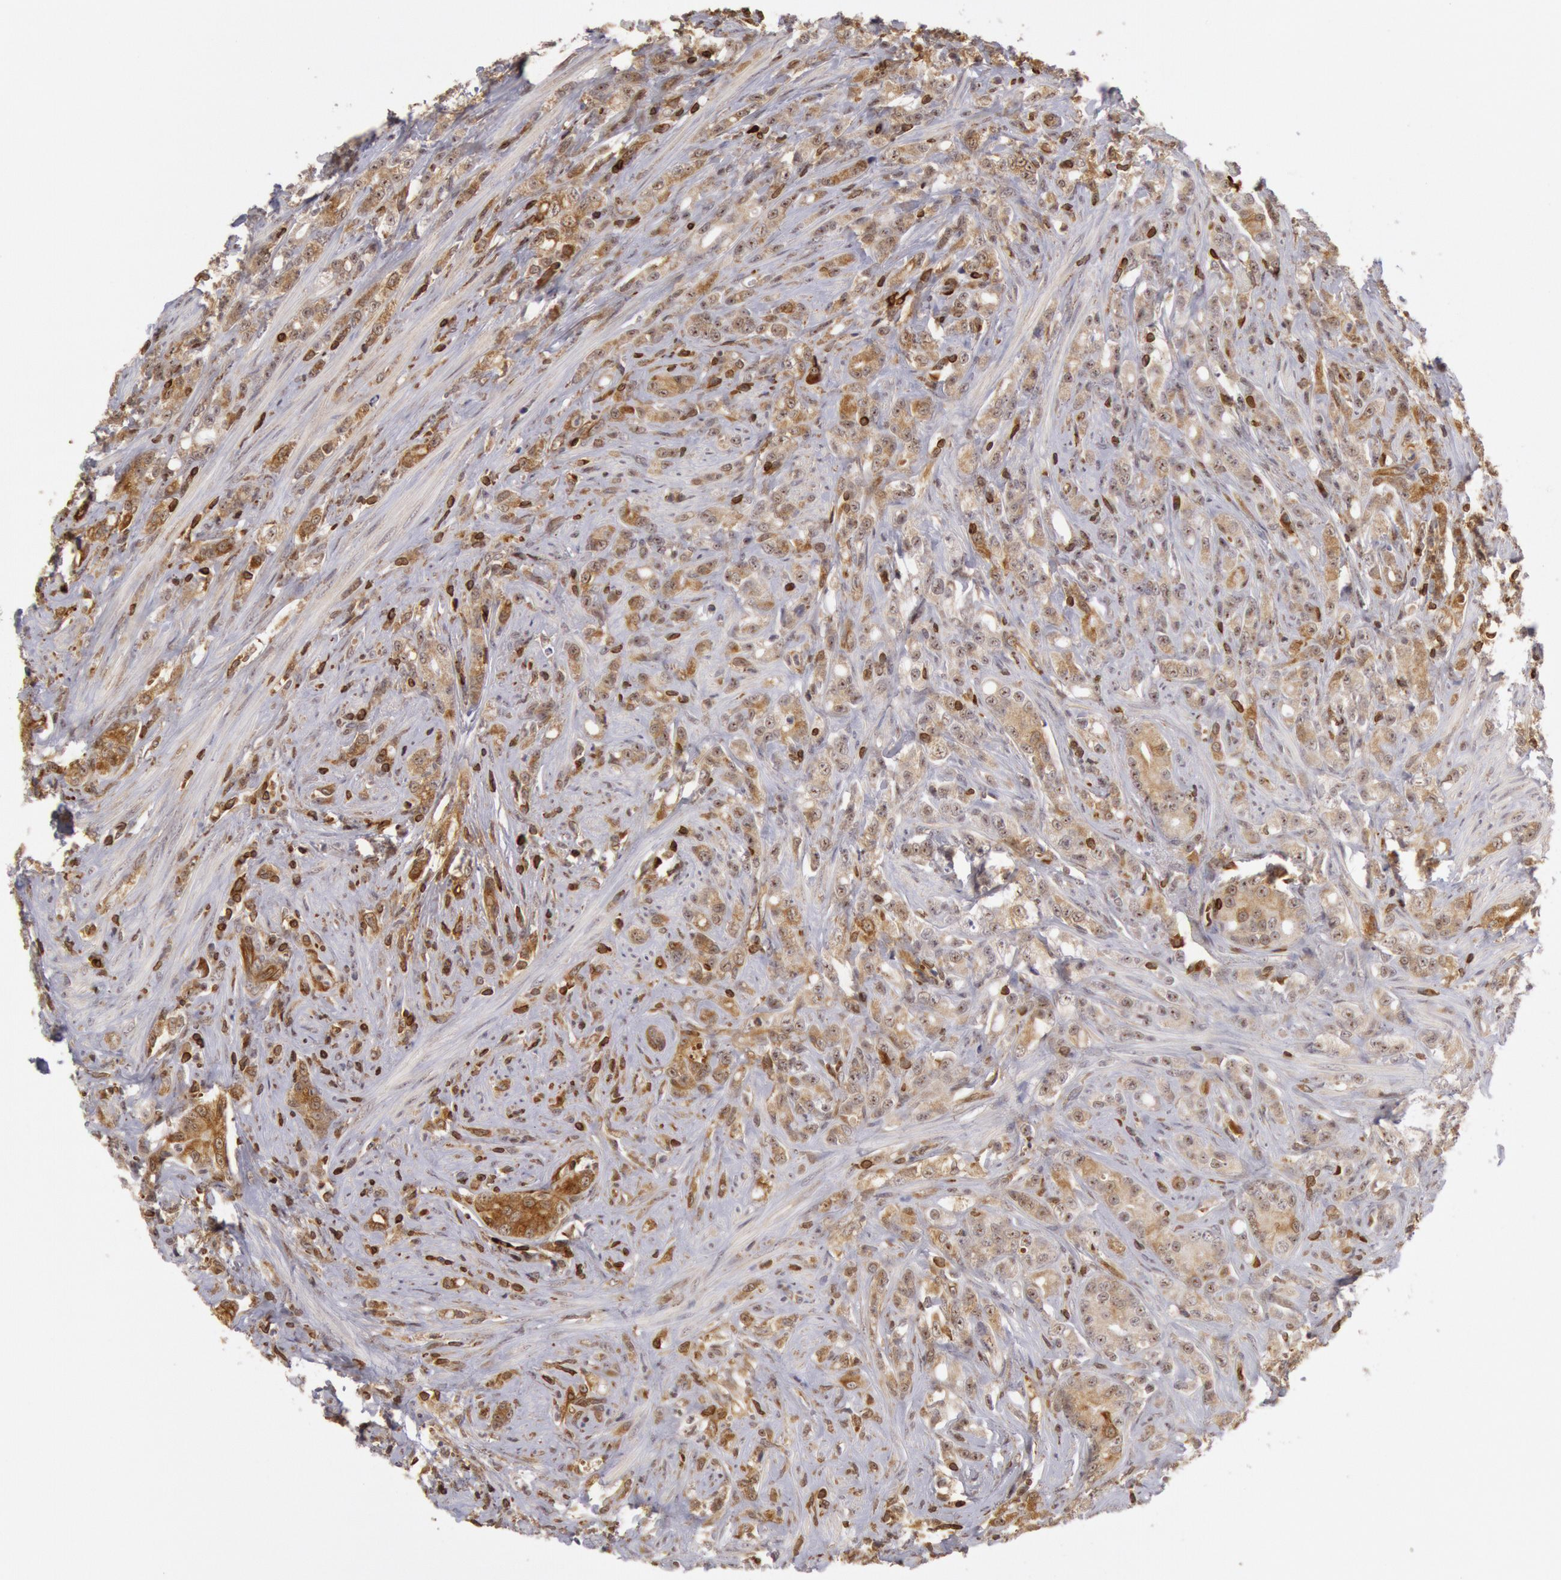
{"staining": {"intensity": "weak", "quantity": ">75%", "location": "cytoplasmic/membranous"}, "tissue": "prostate cancer", "cell_type": "Tumor cells", "image_type": "cancer", "snomed": [{"axis": "morphology", "description": "Adenocarcinoma, Medium grade"}, {"axis": "topography", "description": "Prostate"}], "caption": "Human prostate cancer (medium-grade adenocarcinoma) stained for a protein (brown) reveals weak cytoplasmic/membranous positive staining in about >75% of tumor cells.", "gene": "TAP2", "patient": {"sex": "male", "age": 59}}